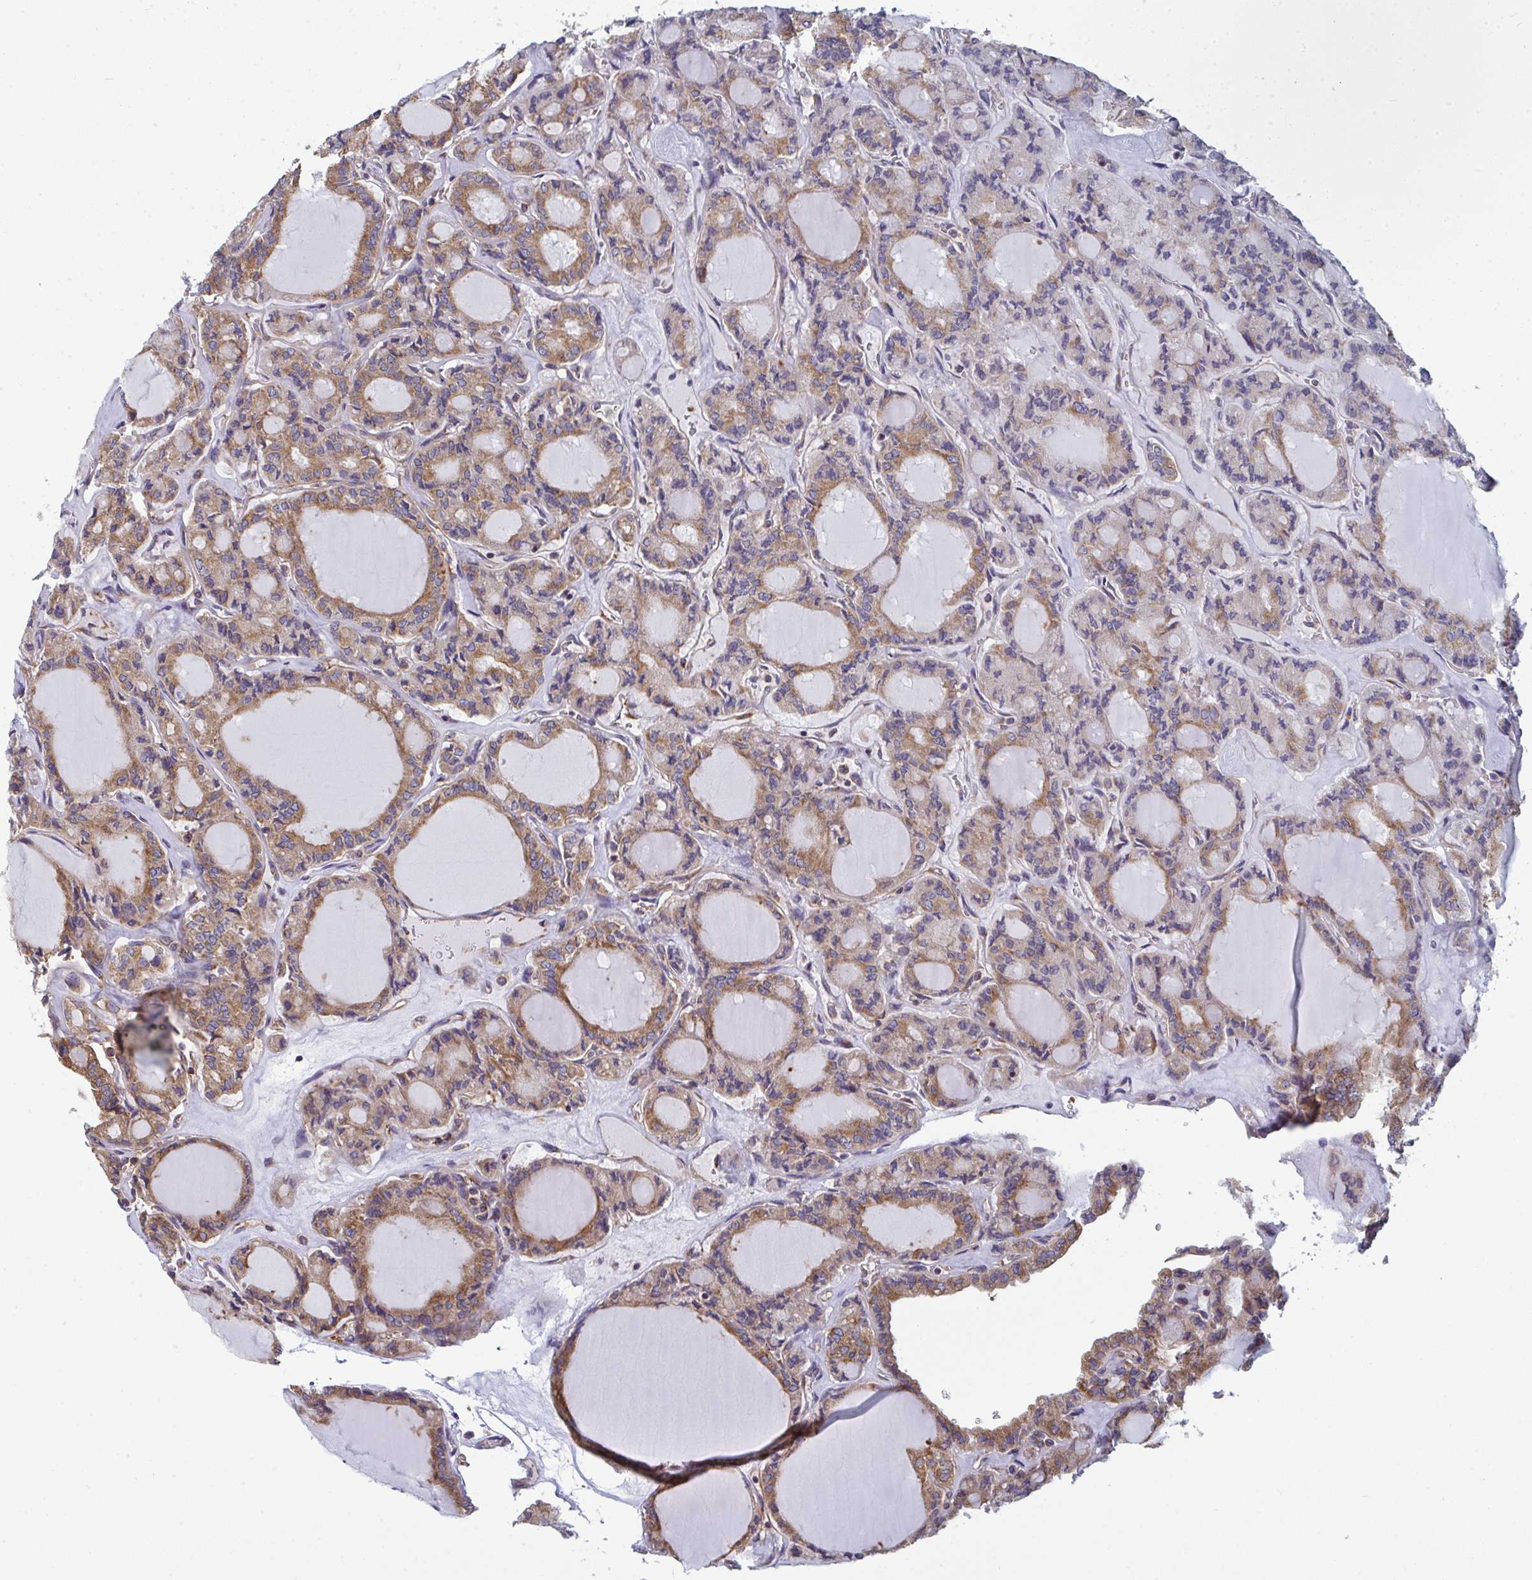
{"staining": {"intensity": "moderate", "quantity": ">75%", "location": "cytoplasmic/membranous"}, "tissue": "thyroid cancer", "cell_type": "Tumor cells", "image_type": "cancer", "snomed": [{"axis": "morphology", "description": "Papillary adenocarcinoma, NOS"}, {"axis": "topography", "description": "Thyroid gland"}], "caption": "A high-resolution image shows immunohistochemistry staining of papillary adenocarcinoma (thyroid), which shows moderate cytoplasmic/membranous staining in approximately >75% of tumor cells. Immunohistochemistry (ihc) stains the protein in brown and the nuclei are stained blue.", "gene": "DYNC1I2", "patient": {"sex": "male", "age": 87}}